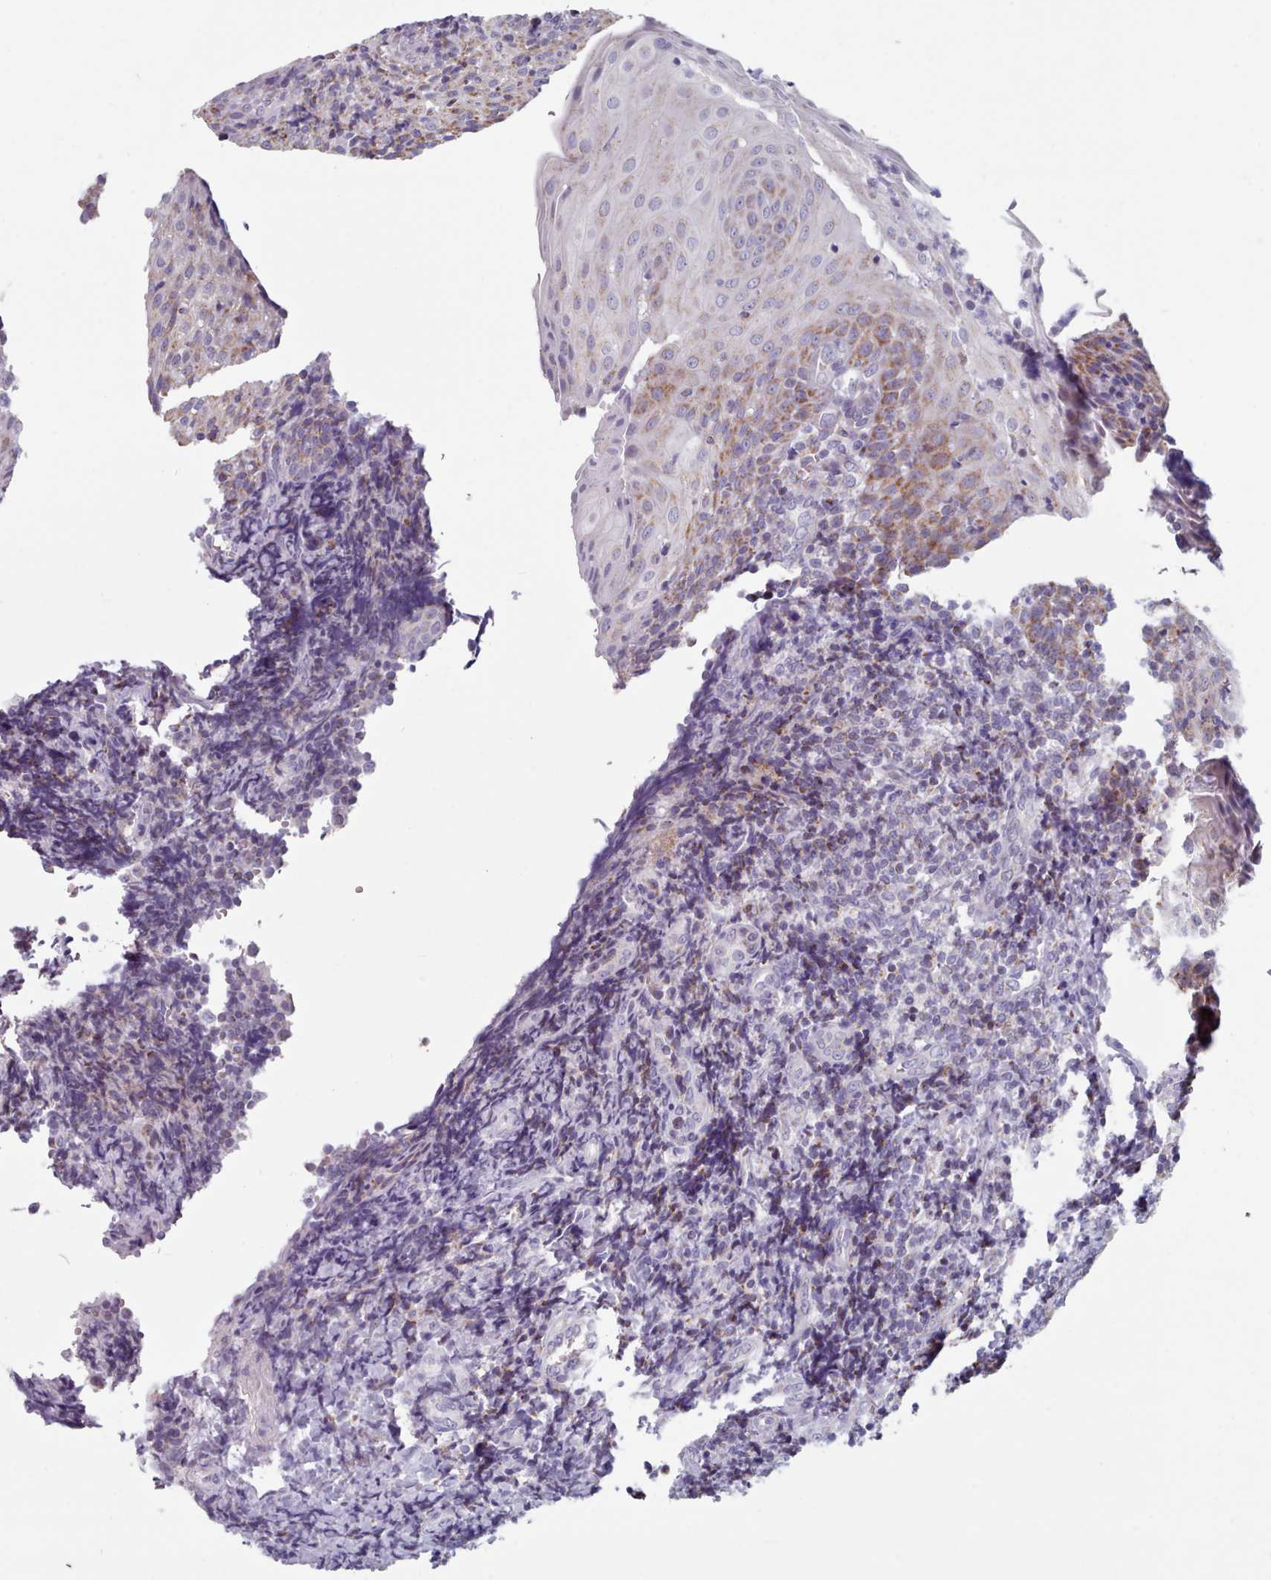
{"staining": {"intensity": "negative", "quantity": "none", "location": "none"}, "tissue": "tonsil", "cell_type": "Germinal center cells", "image_type": "normal", "snomed": [{"axis": "morphology", "description": "Normal tissue, NOS"}, {"axis": "topography", "description": "Tonsil"}], "caption": "The histopathology image reveals no significant positivity in germinal center cells of tonsil.", "gene": "FAM170B", "patient": {"sex": "female", "age": 19}}